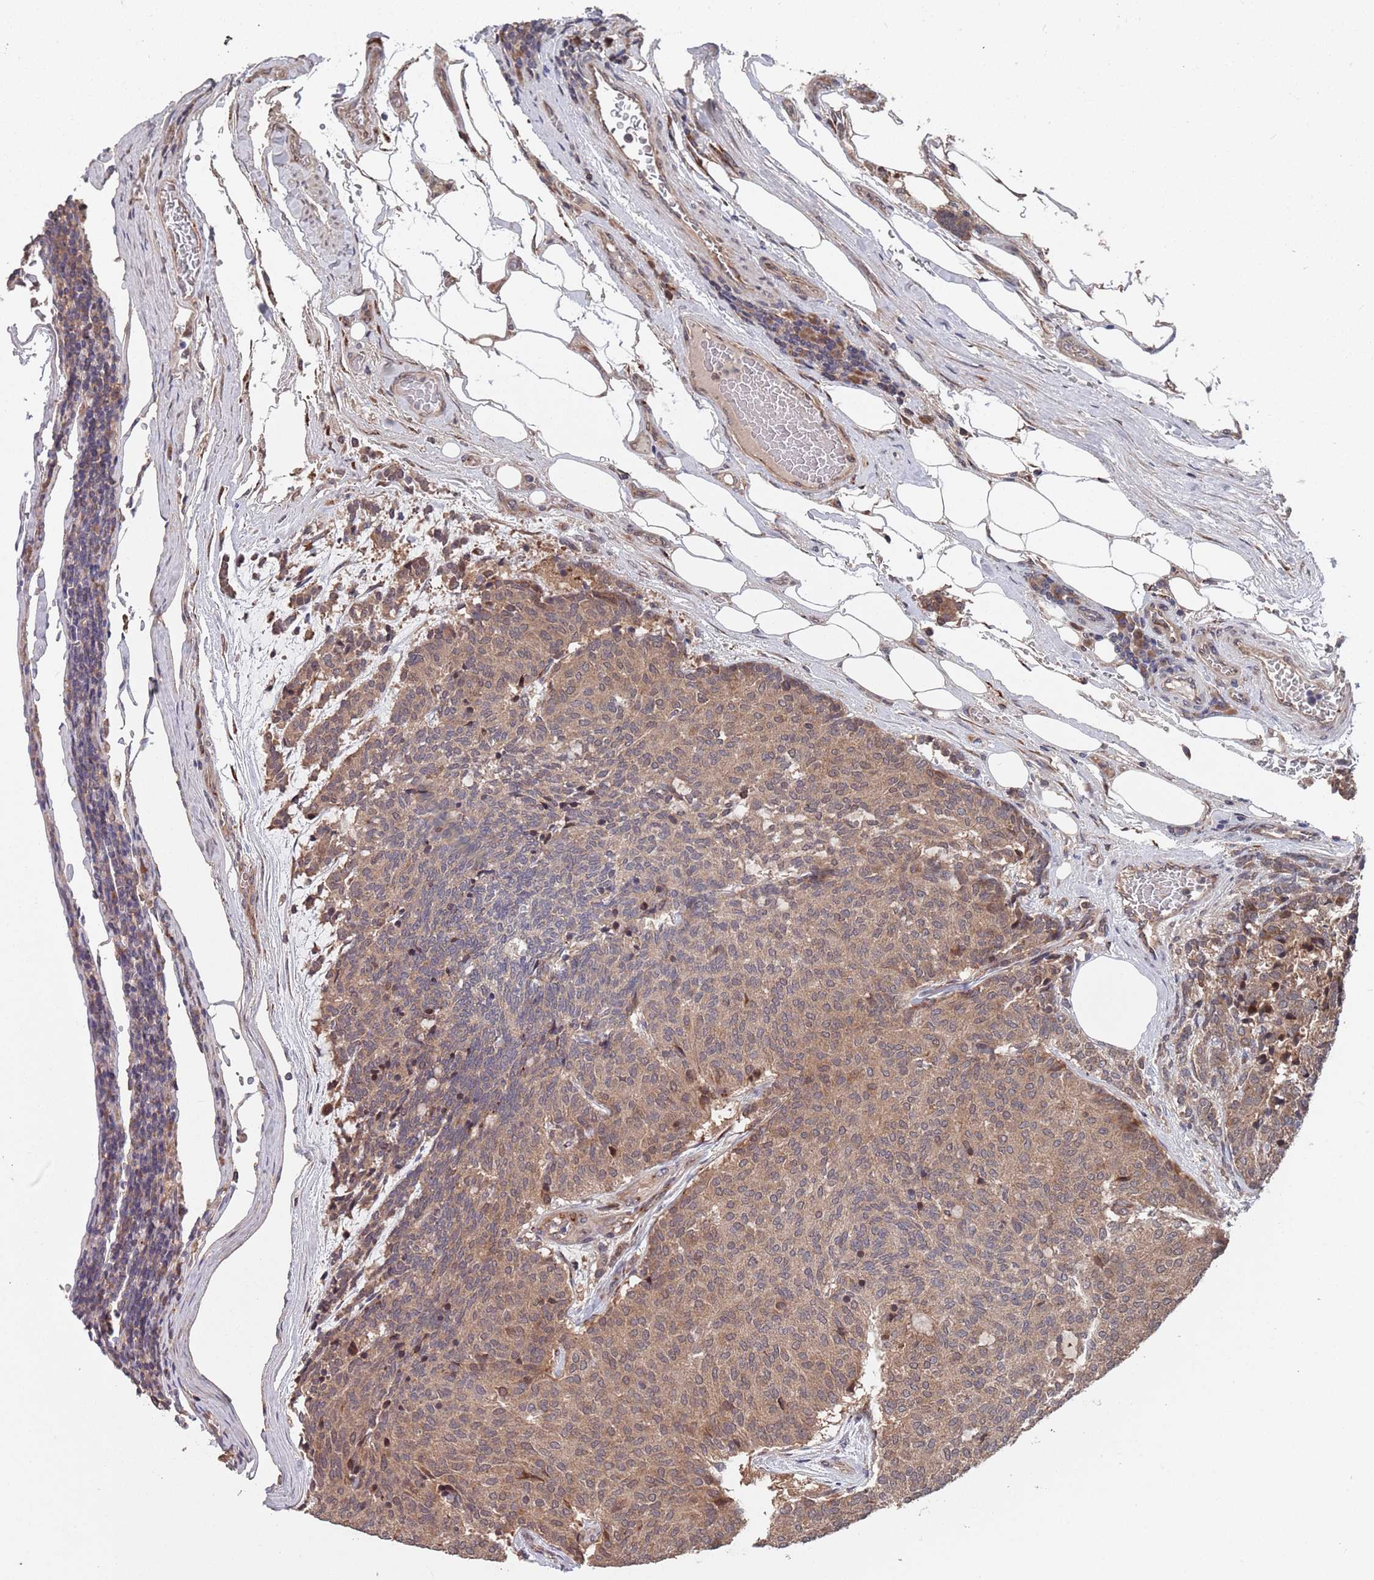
{"staining": {"intensity": "moderate", "quantity": "25%-75%", "location": "cytoplasmic/membranous"}, "tissue": "carcinoid", "cell_type": "Tumor cells", "image_type": "cancer", "snomed": [{"axis": "morphology", "description": "Carcinoid, malignant, NOS"}, {"axis": "topography", "description": "Pancreas"}], "caption": "An image of human malignant carcinoid stained for a protein reveals moderate cytoplasmic/membranous brown staining in tumor cells.", "gene": "UNC45A", "patient": {"sex": "female", "age": 54}}